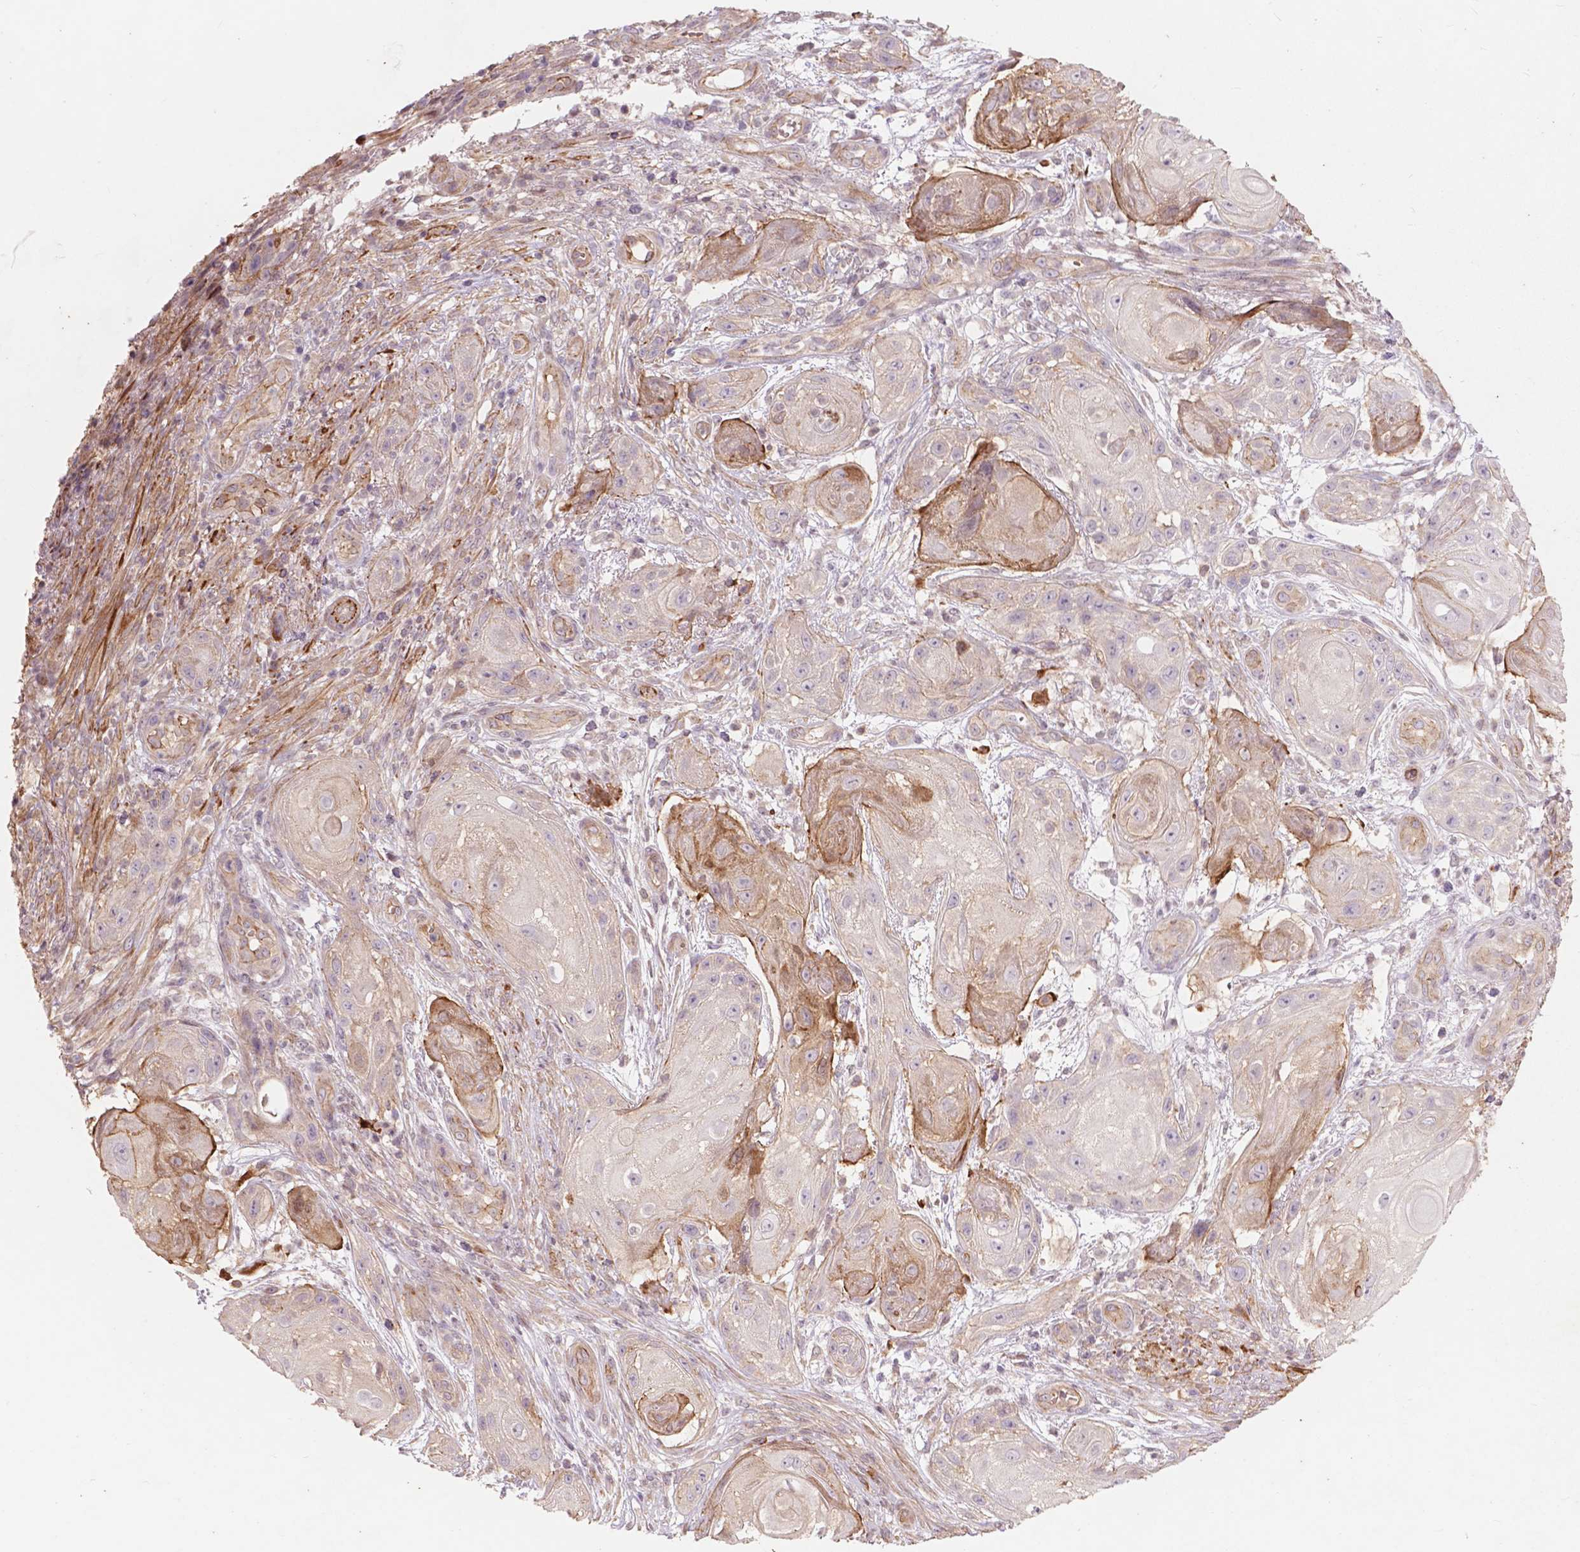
{"staining": {"intensity": "moderate", "quantity": "<25%", "location": "cytoplasmic/membranous"}, "tissue": "skin cancer", "cell_type": "Tumor cells", "image_type": "cancer", "snomed": [{"axis": "morphology", "description": "Squamous cell carcinoma, NOS"}, {"axis": "topography", "description": "Skin"}], "caption": "Immunohistochemical staining of human skin squamous cell carcinoma reveals moderate cytoplasmic/membranous protein positivity in approximately <25% of tumor cells.", "gene": "RFPL4B", "patient": {"sex": "male", "age": 62}}